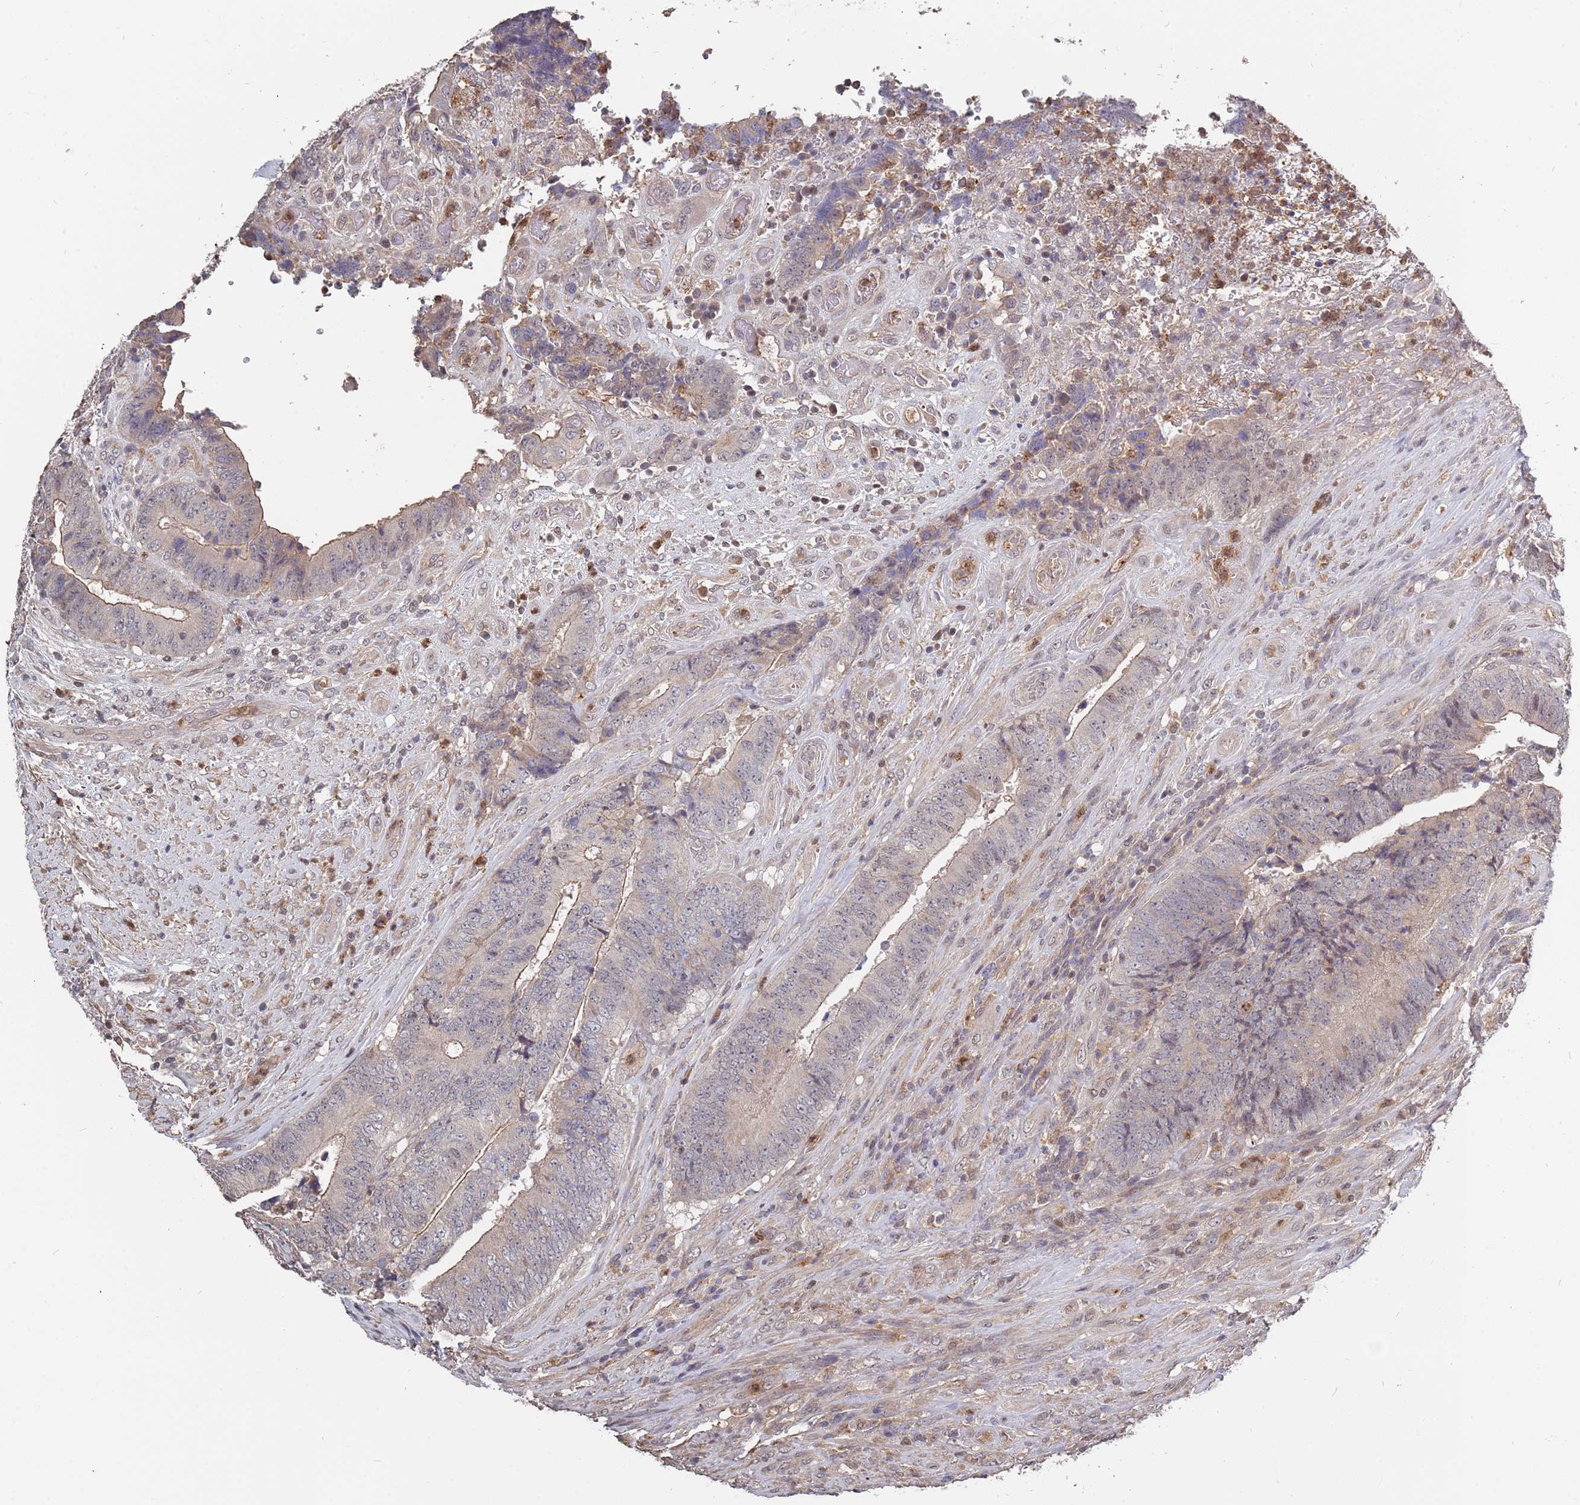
{"staining": {"intensity": "moderate", "quantity": "<25%", "location": "cytoplasmic/membranous"}, "tissue": "colorectal cancer", "cell_type": "Tumor cells", "image_type": "cancer", "snomed": [{"axis": "morphology", "description": "Adenocarcinoma, NOS"}, {"axis": "topography", "description": "Rectum"}], "caption": "Protein expression analysis of colorectal adenocarcinoma displays moderate cytoplasmic/membranous expression in approximately <25% of tumor cells.", "gene": "TCEANC2", "patient": {"sex": "male", "age": 72}}